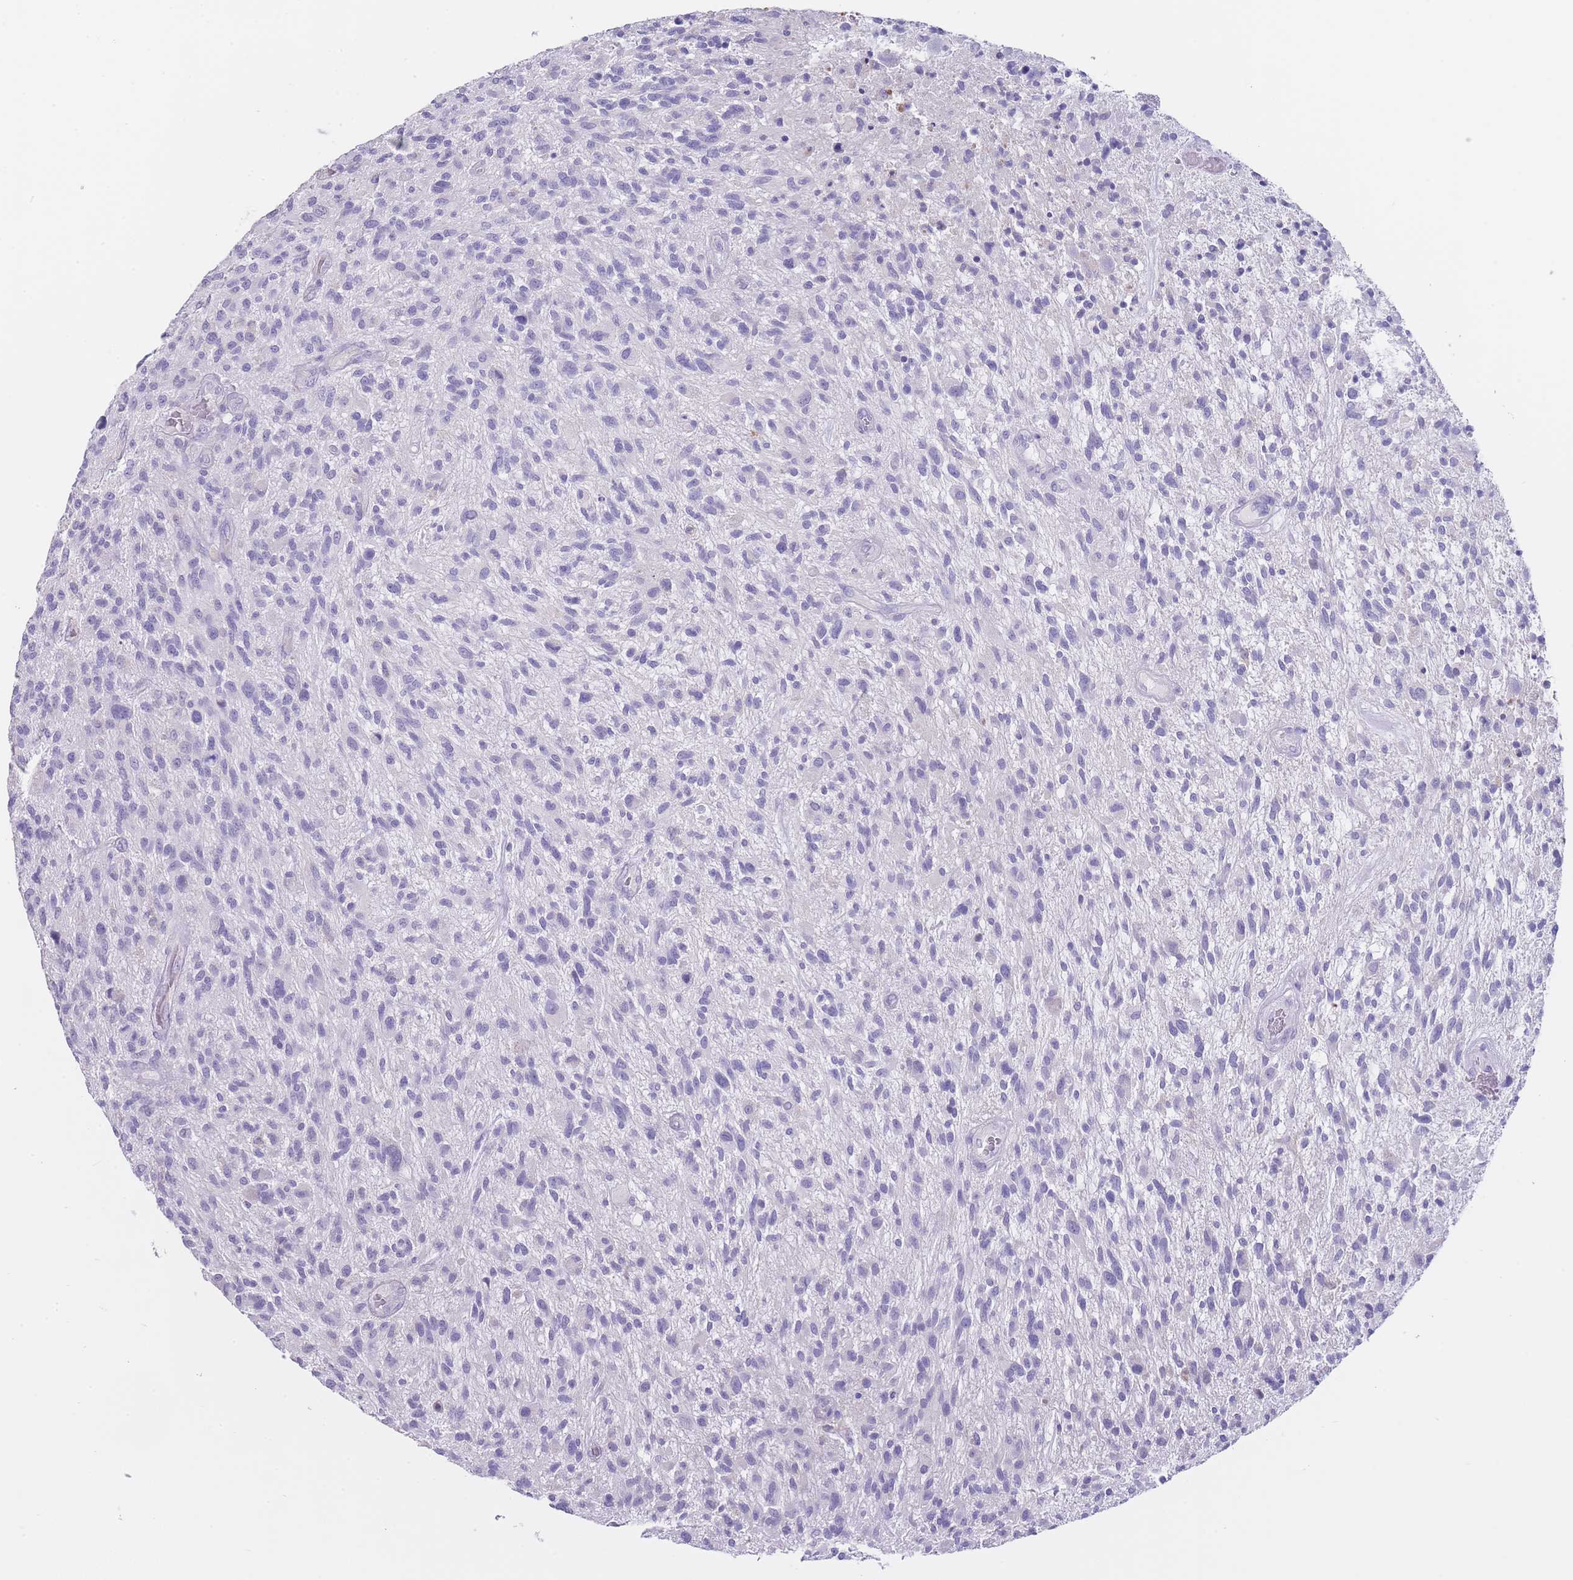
{"staining": {"intensity": "negative", "quantity": "none", "location": "none"}, "tissue": "glioma", "cell_type": "Tumor cells", "image_type": "cancer", "snomed": [{"axis": "morphology", "description": "Glioma, malignant, High grade"}, {"axis": "topography", "description": "Brain"}], "caption": "Glioma stained for a protein using immunohistochemistry (IHC) displays no positivity tumor cells.", "gene": "CD37", "patient": {"sex": "male", "age": 47}}